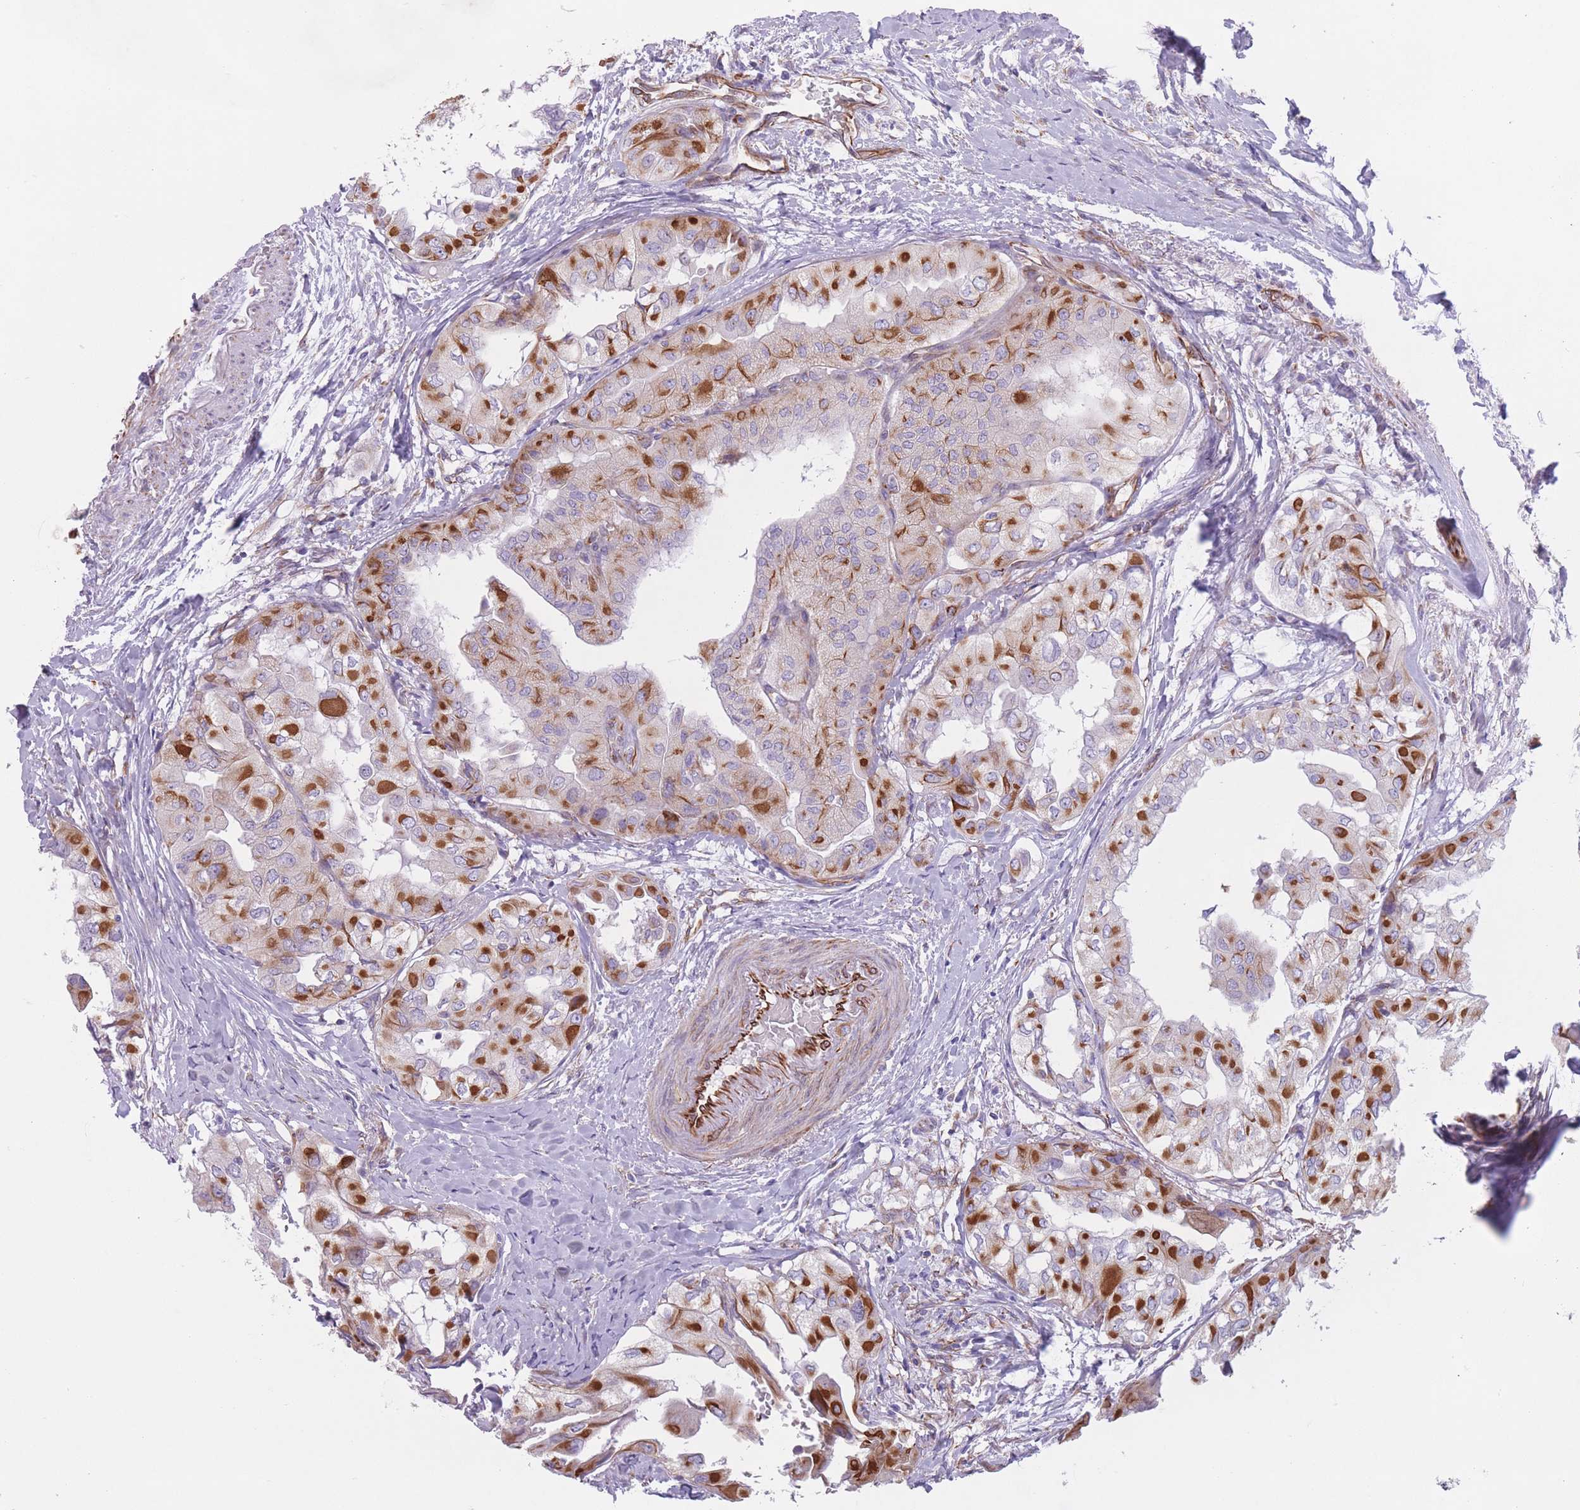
{"staining": {"intensity": "strong", "quantity": ">75%", "location": "cytoplasmic/membranous"}, "tissue": "thyroid cancer", "cell_type": "Tumor cells", "image_type": "cancer", "snomed": [{"axis": "morphology", "description": "Papillary adenocarcinoma, NOS"}, {"axis": "topography", "description": "Thyroid gland"}], "caption": "Immunohistochemical staining of thyroid papillary adenocarcinoma demonstrates high levels of strong cytoplasmic/membranous positivity in approximately >75% of tumor cells. The staining was performed using DAB (3,3'-diaminobenzidine), with brown indicating positive protein expression. Nuclei are stained blue with hematoxylin.", "gene": "PTCD1", "patient": {"sex": "female", "age": 59}}